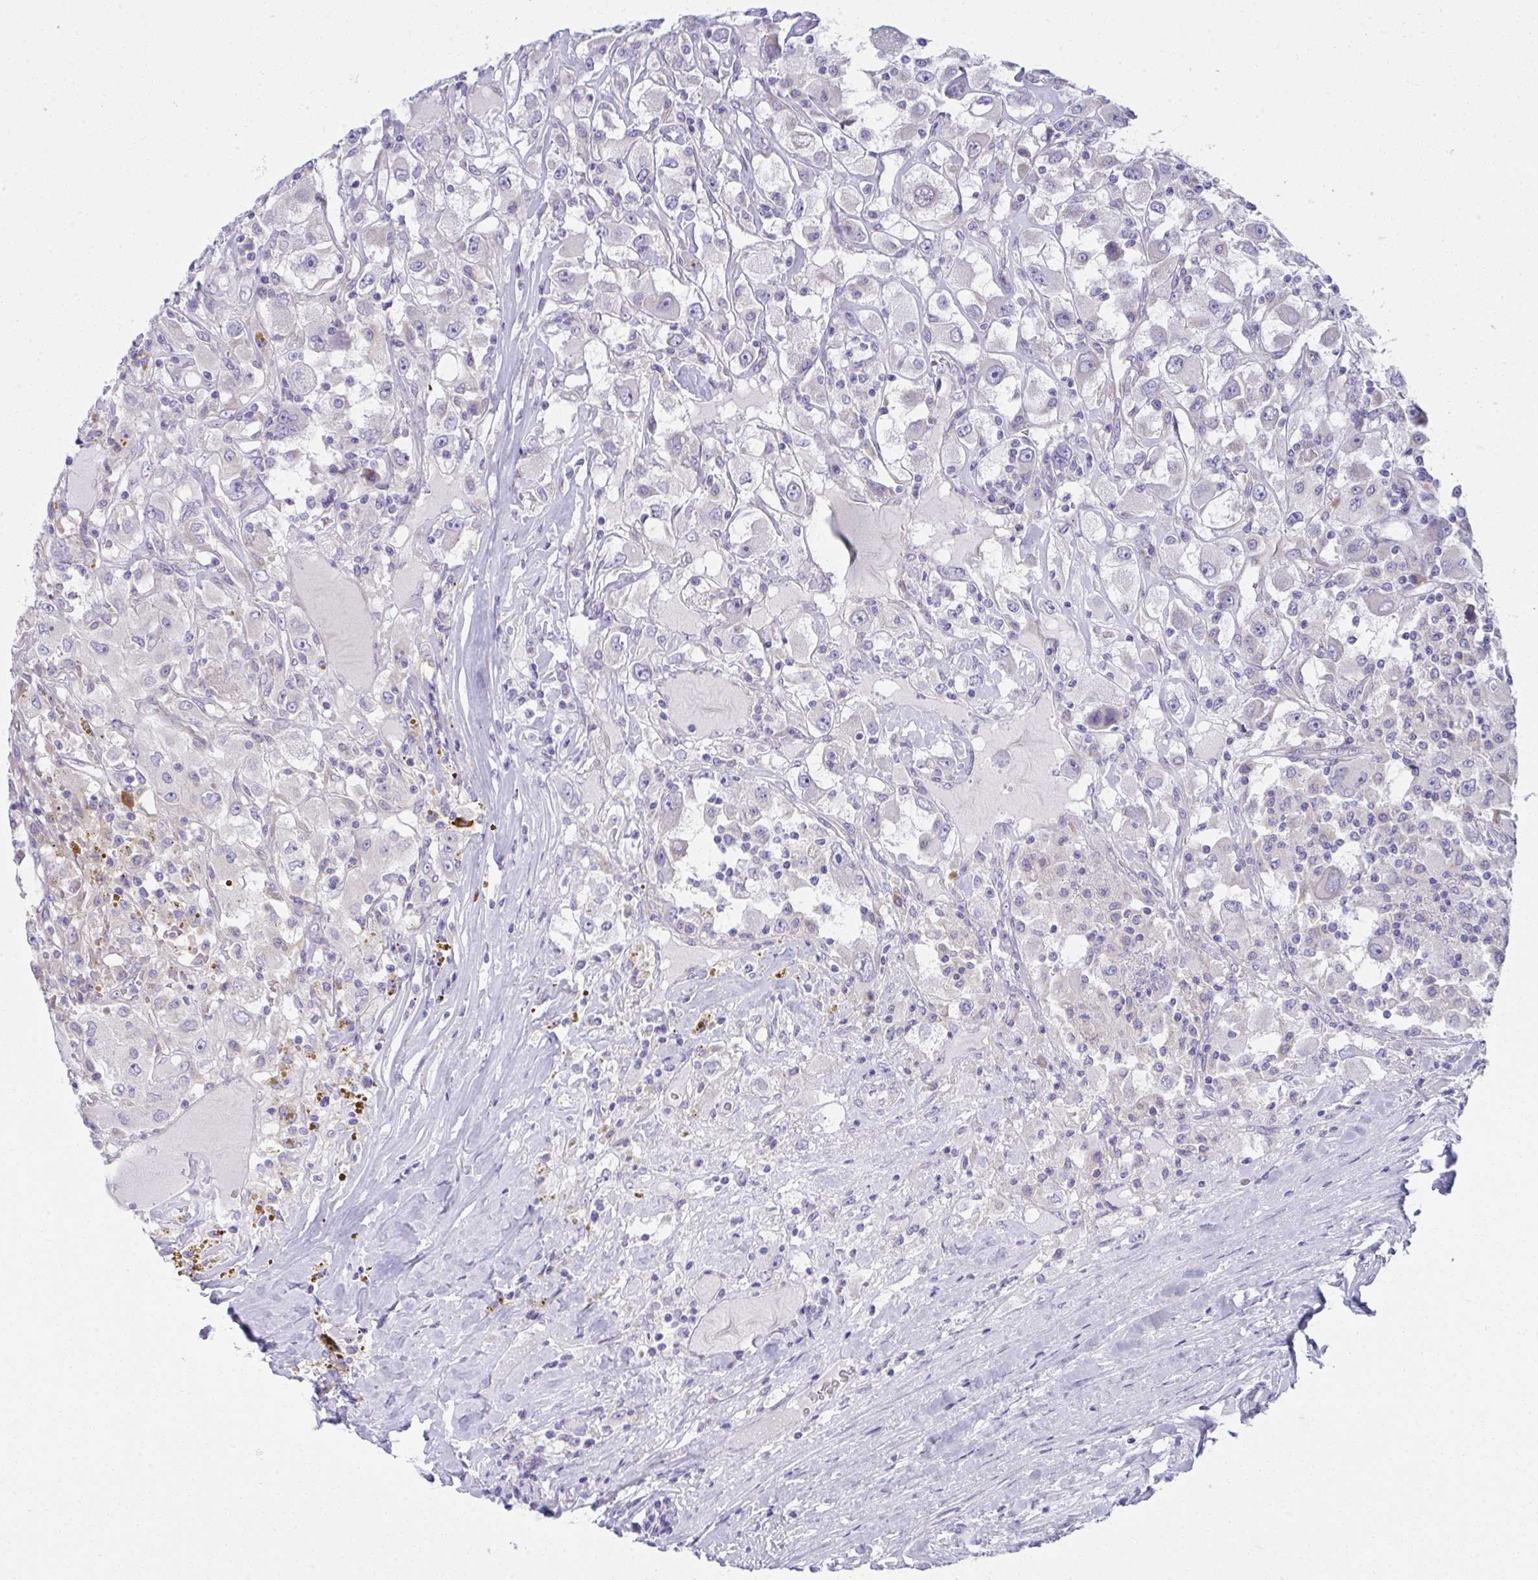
{"staining": {"intensity": "negative", "quantity": "none", "location": "none"}, "tissue": "renal cancer", "cell_type": "Tumor cells", "image_type": "cancer", "snomed": [{"axis": "morphology", "description": "Adenocarcinoma, NOS"}, {"axis": "topography", "description": "Kidney"}], "caption": "Tumor cells show no significant expression in adenocarcinoma (renal).", "gene": "FASLG", "patient": {"sex": "female", "age": 67}}